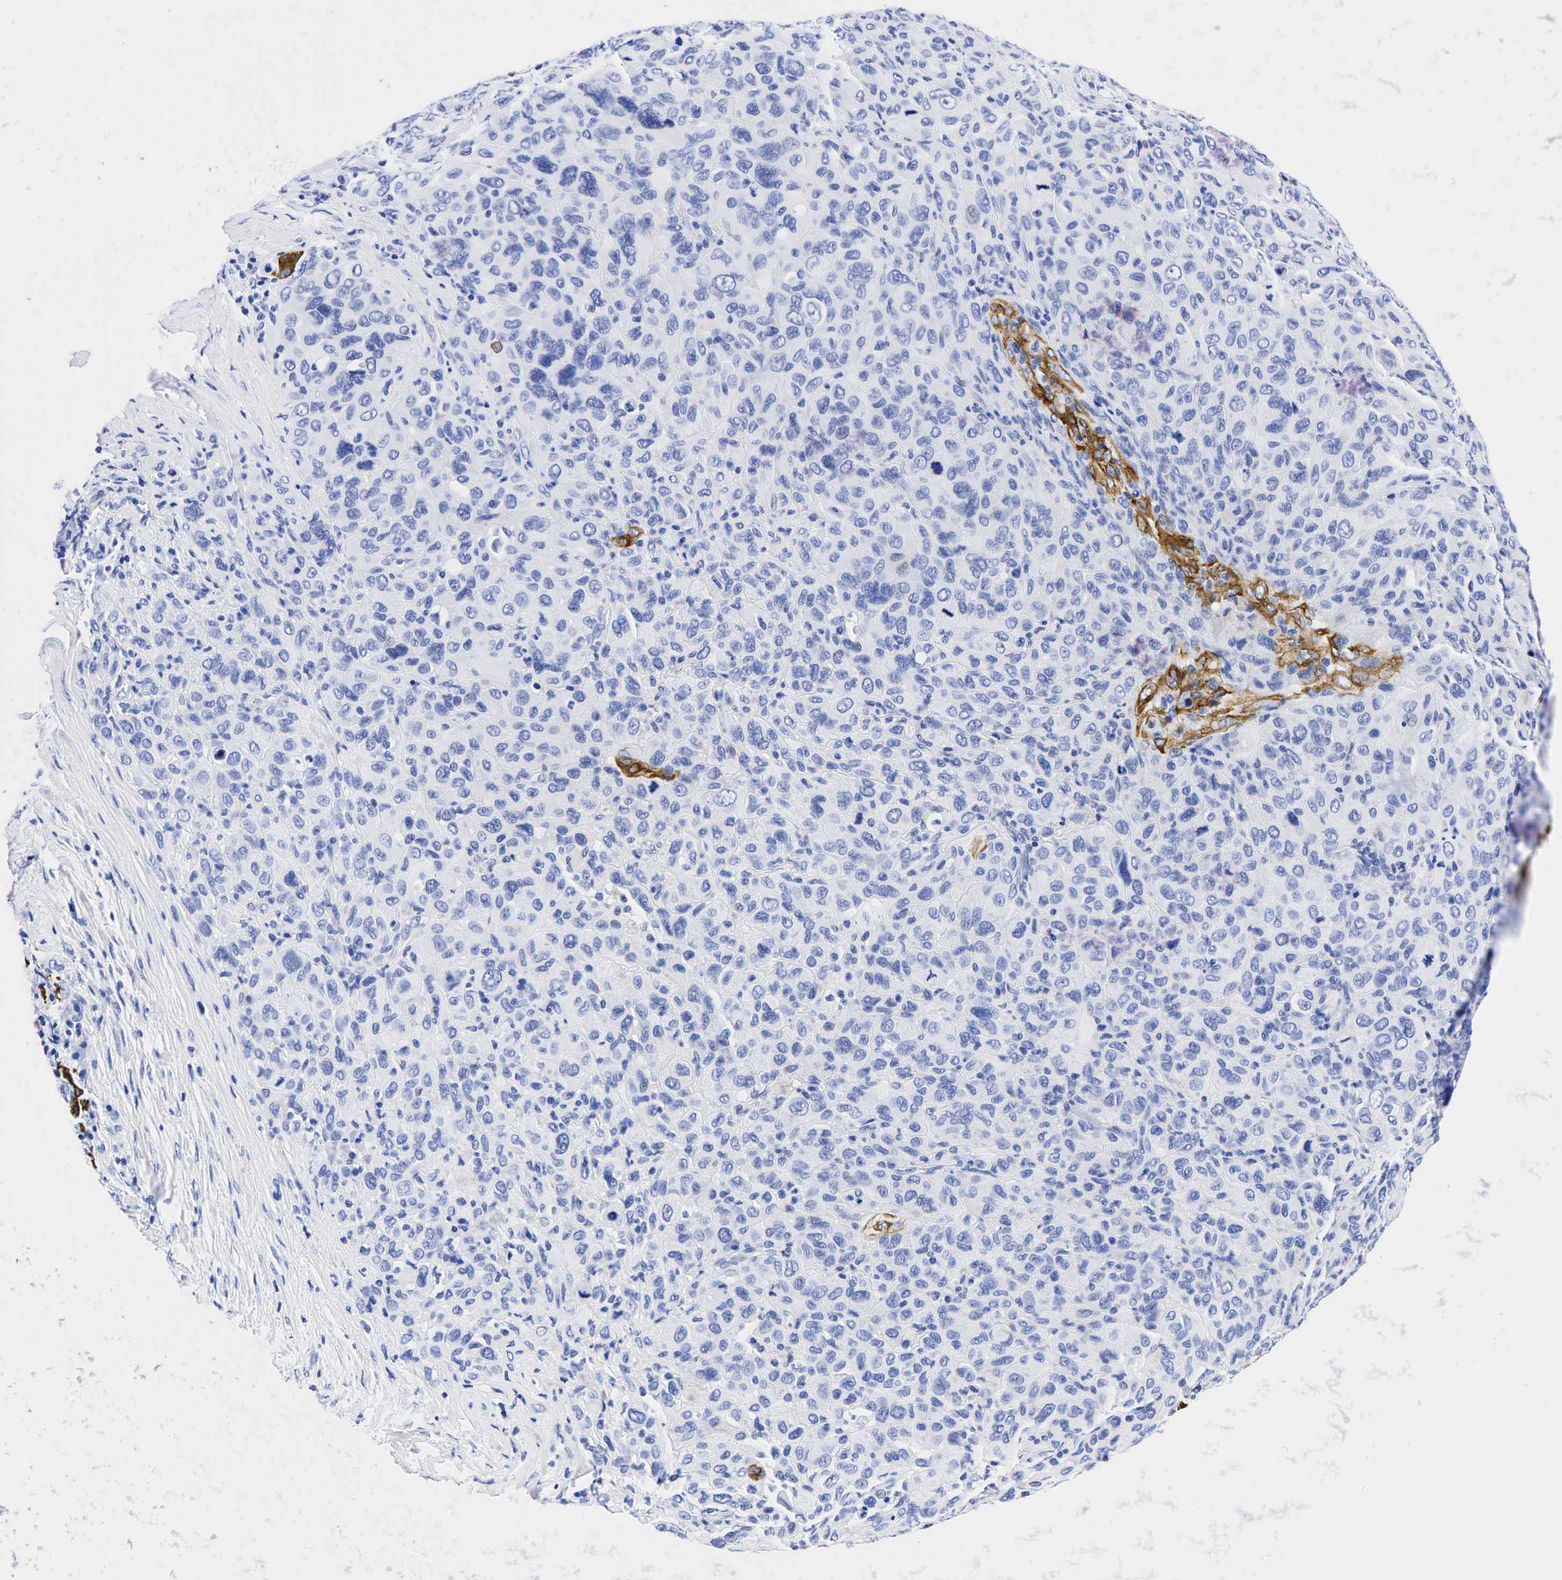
{"staining": {"intensity": "negative", "quantity": "none", "location": "none"}, "tissue": "melanoma", "cell_type": "Tumor cells", "image_type": "cancer", "snomed": [{"axis": "morphology", "description": "Malignant melanoma, Metastatic site"}, {"axis": "topography", "description": "Skin"}], "caption": "Melanoma stained for a protein using immunohistochemistry (IHC) exhibits no expression tumor cells.", "gene": "KRT19", "patient": {"sex": "male", "age": 32}}